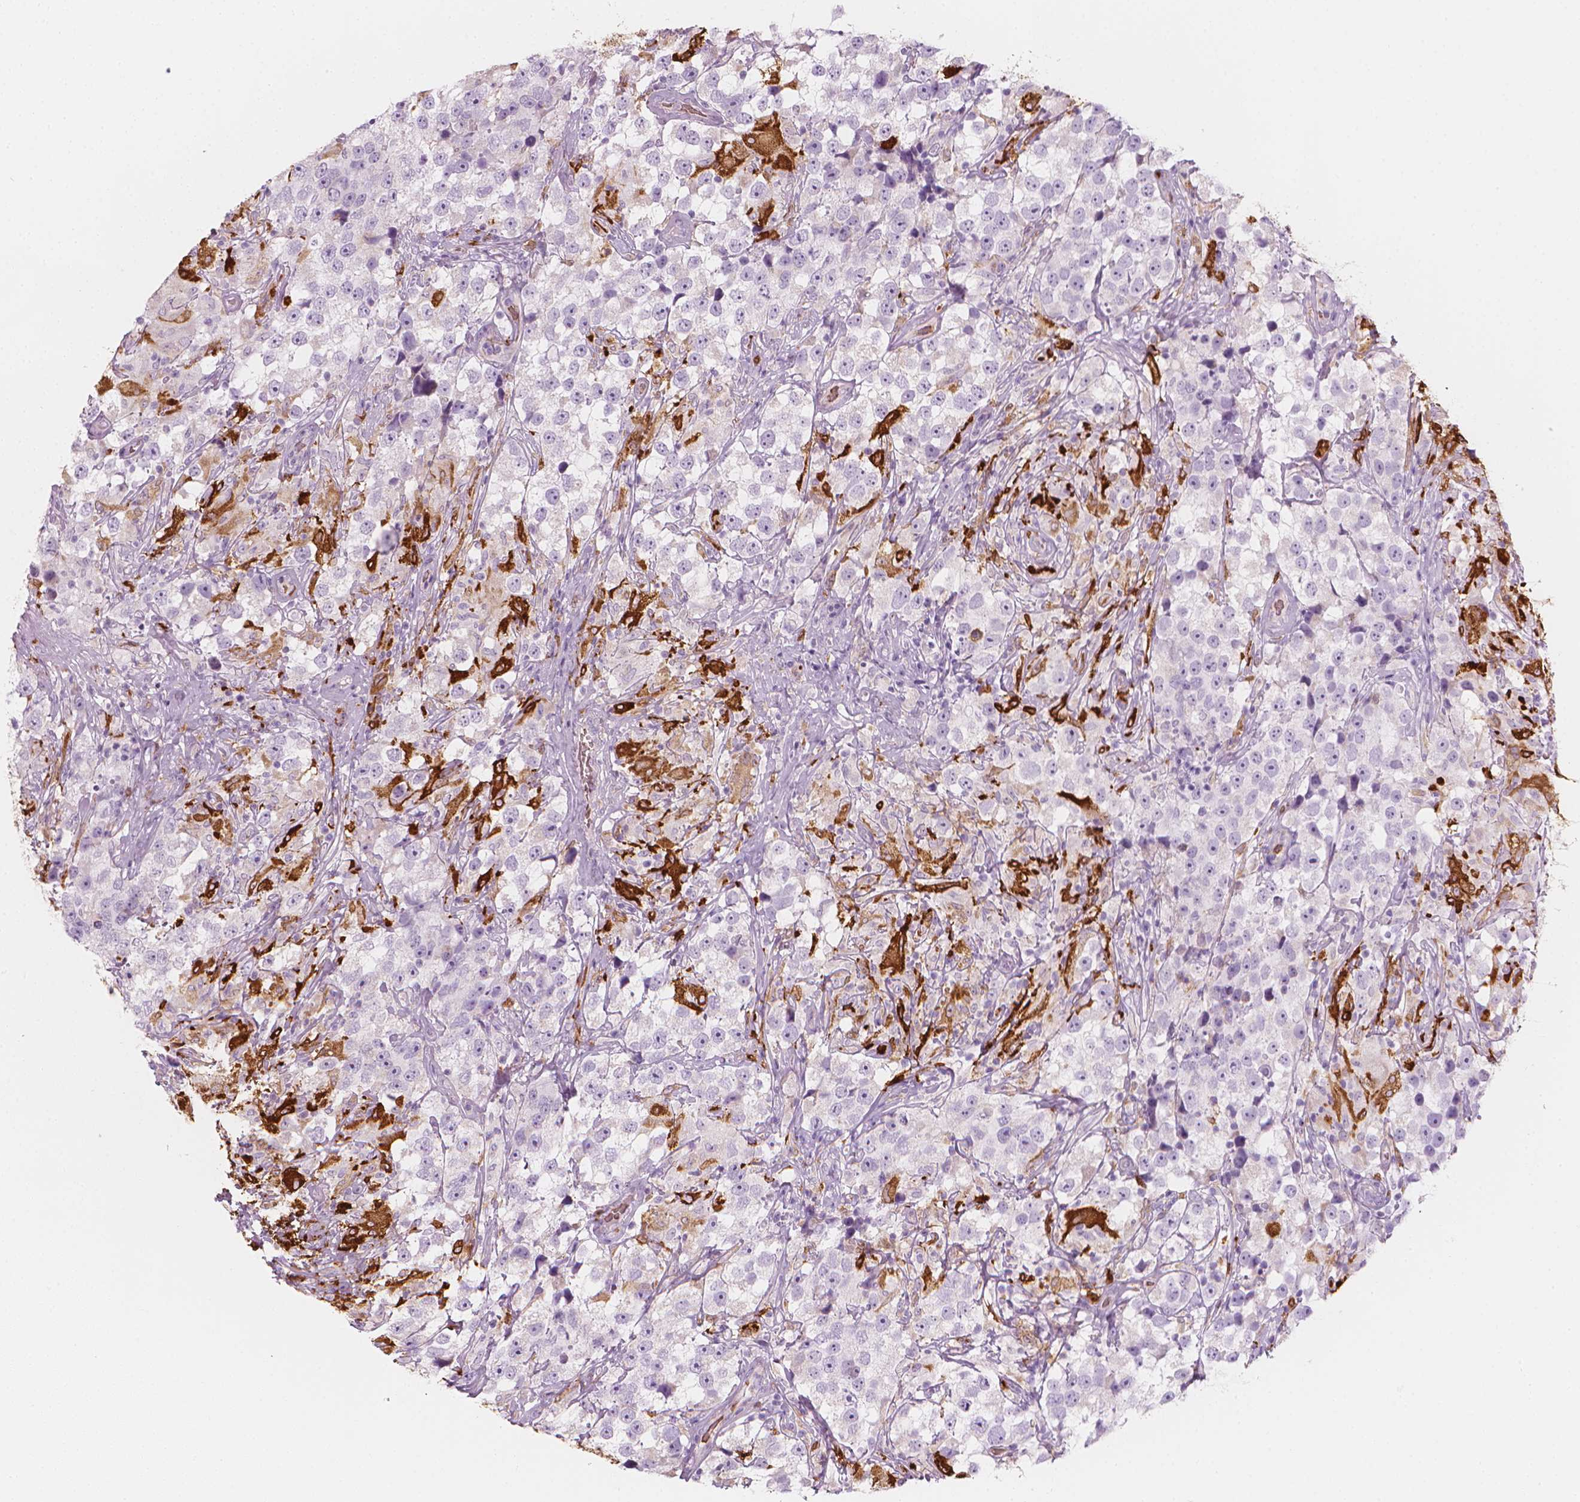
{"staining": {"intensity": "negative", "quantity": "none", "location": "none"}, "tissue": "testis cancer", "cell_type": "Tumor cells", "image_type": "cancer", "snomed": [{"axis": "morphology", "description": "Seminoma, NOS"}, {"axis": "topography", "description": "Testis"}], "caption": "Tumor cells show no significant protein positivity in testis cancer.", "gene": "CES1", "patient": {"sex": "male", "age": 46}}